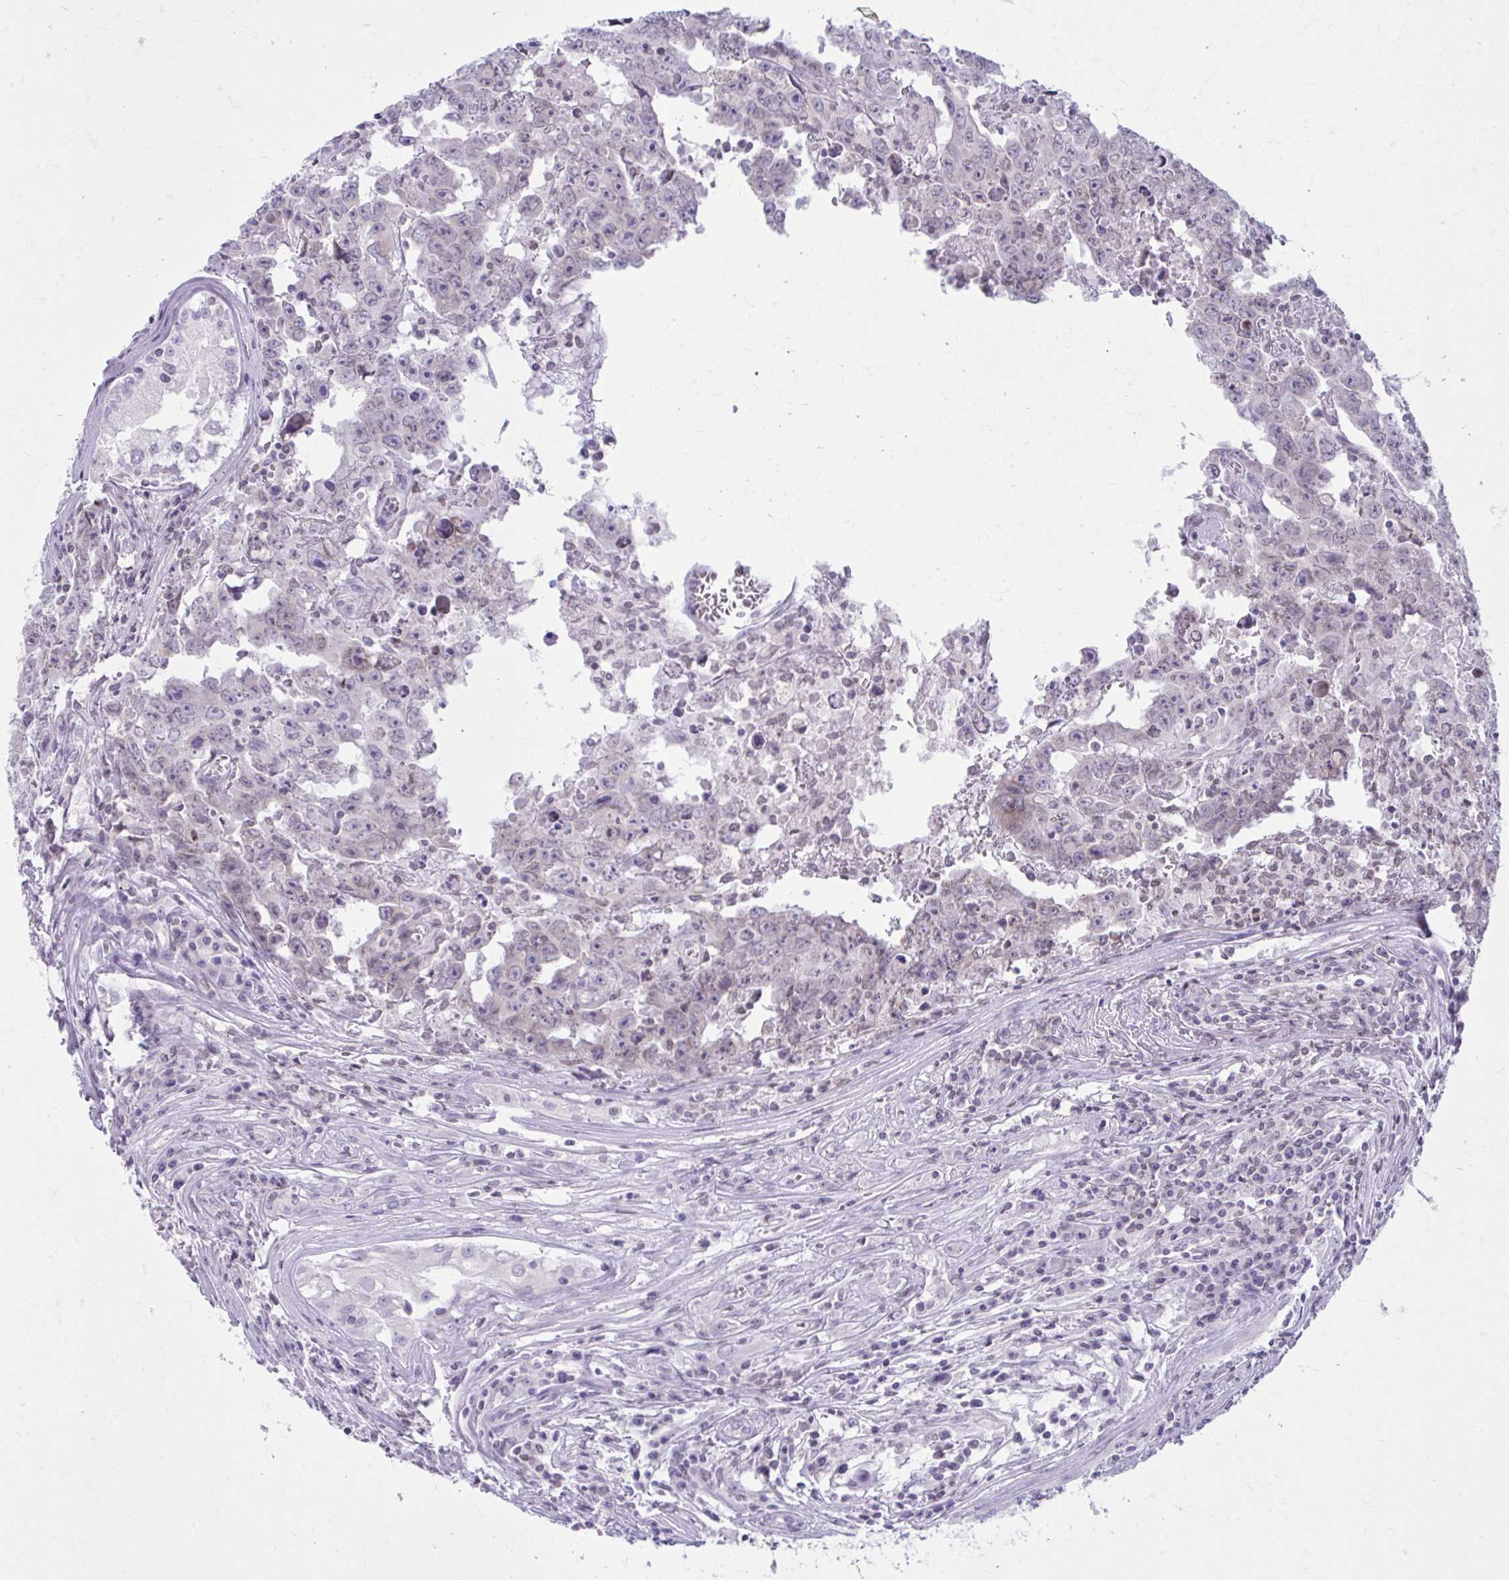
{"staining": {"intensity": "negative", "quantity": "none", "location": "none"}, "tissue": "testis cancer", "cell_type": "Tumor cells", "image_type": "cancer", "snomed": [{"axis": "morphology", "description": "Carcinoma, Embryonal, NOS"}, {"axis": "topography", "description": "Testis"}], "caption": "Human testis embryonal carcinoma stained for a protein using immunohistochemistry (IHC) reveals no expression in tumor cells.", "gene": "OR7A5", "patient": {"sex": "male", "age": 22}}